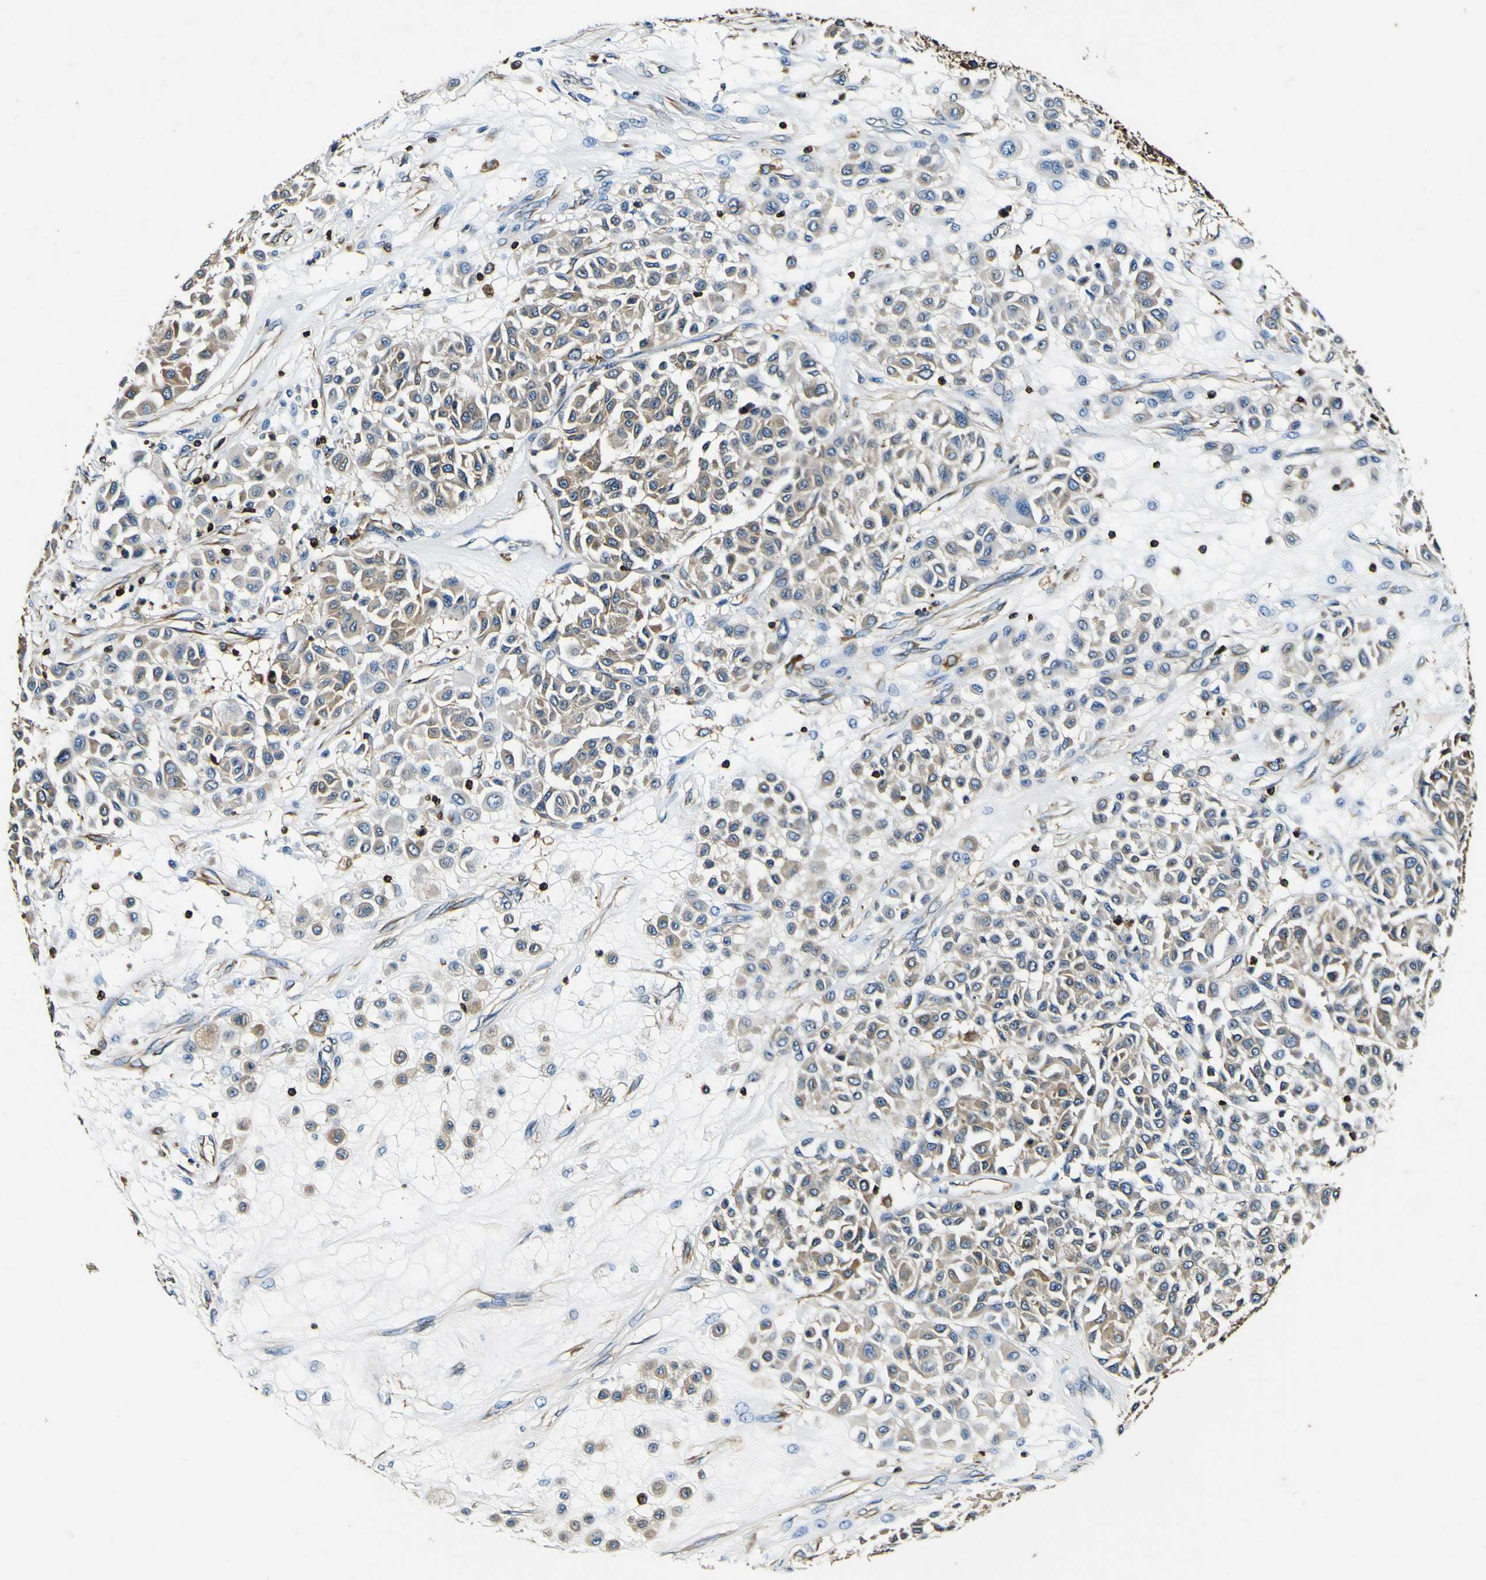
{"staining": {"intensity": "weak", "quantity": ">75%", "location": "cytoplasmic/membranous"}, "tissue": "melanoma", "cell_type": "Tumor cells", "image_type": "cancer", "snomed": [{"axis": "morphology", "description": "Malignant melanoma, Metastatic site"}, {"axis": "topography", "description": "Soft tissue"}], "caption": "Protein analysis of malignant melanoma (metastatic site) tissue shows weak cytoplasmic/membranous staining in about >75% of tumor cells.", "gene": "RHOT2", "patient": {"sex": "male", "age": 41}}